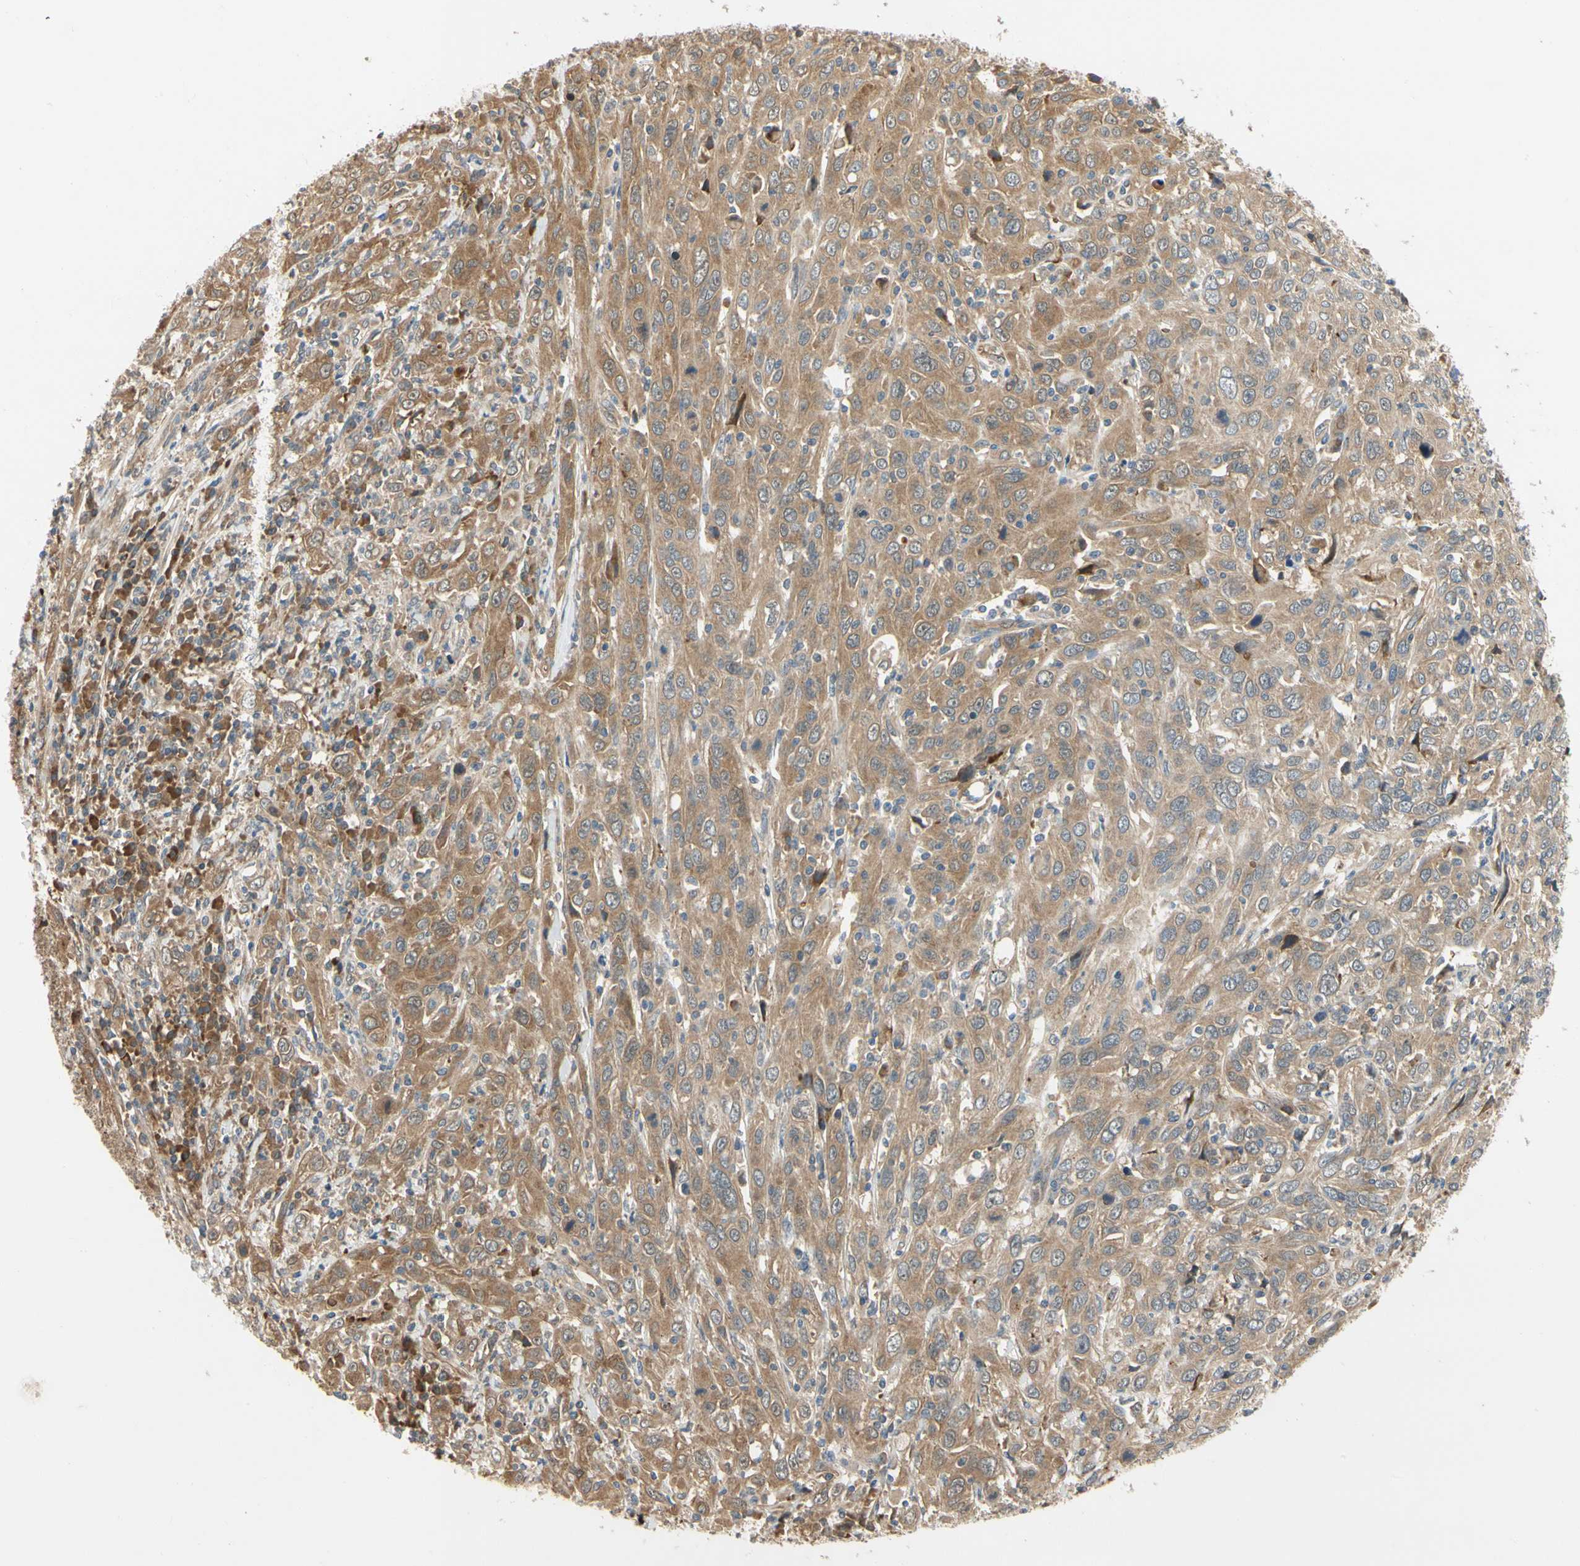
{"staining": {"intensity": "moderate", "quantity": ">75%", "location": "cytoplasmic/membranous"}, "tissue": "cervical cancer", "cell_type": "Tumor cells", "image_type": "cancer", "snomed": [{"axis": "morphology", "description": "Squamous cell carcinoma, NOS"}, {"axis": "topography", "description": "Cervix"}], "caption": "Tumor cells exhibit moderate cytoplasmic/membranous staining in approximately >75% of cells in squamous cell carcinoma (cervical).", "gene": "TDRP", "patient": {"sex": "female", "age": 46}}